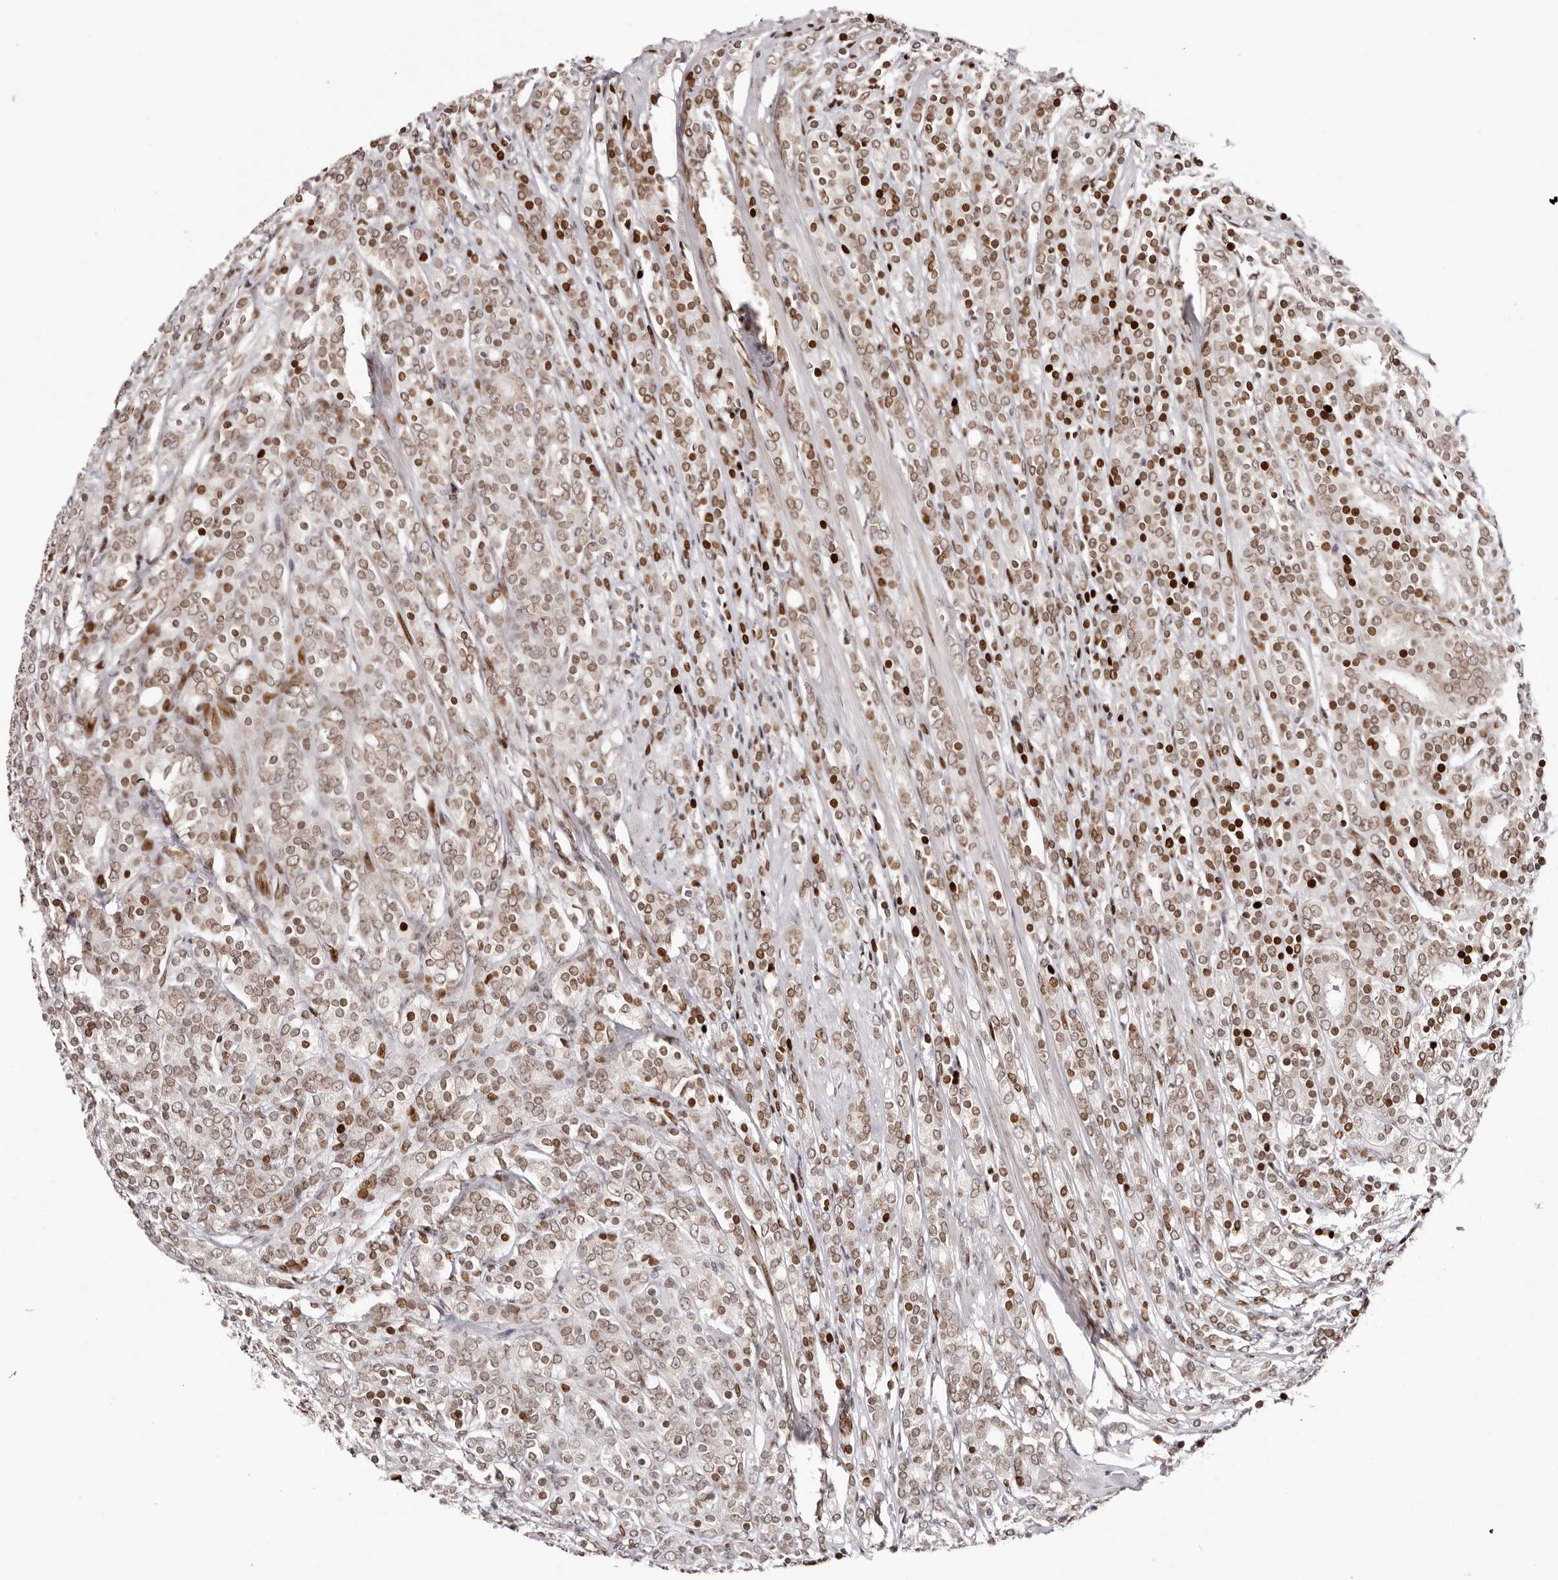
{"staining": {"intensity": "moderate", "quantity": ">75%", "location": "cytoplasmic/membranous,nuclear"}, "tissue": "prostate cancer", "cell_type": "Tumor cells", "image_type": "cancer", "snomed": [{"axis": "morphology", "description": "Adenocarcinoma, High grade"}, {"axis": "topography", "description": "Prostate"}], "caption": "An immunohistochemistry micrograph of neoplastic tissue is shown. Protein staining in brown labels moderate cytoplasmic/membranous and nuclear positivity in prostate cancer (high-grade adenocarcinoma) within tumor cells.", "gene": "NUP153", "patient": {"sex": "male", "age": 62}}